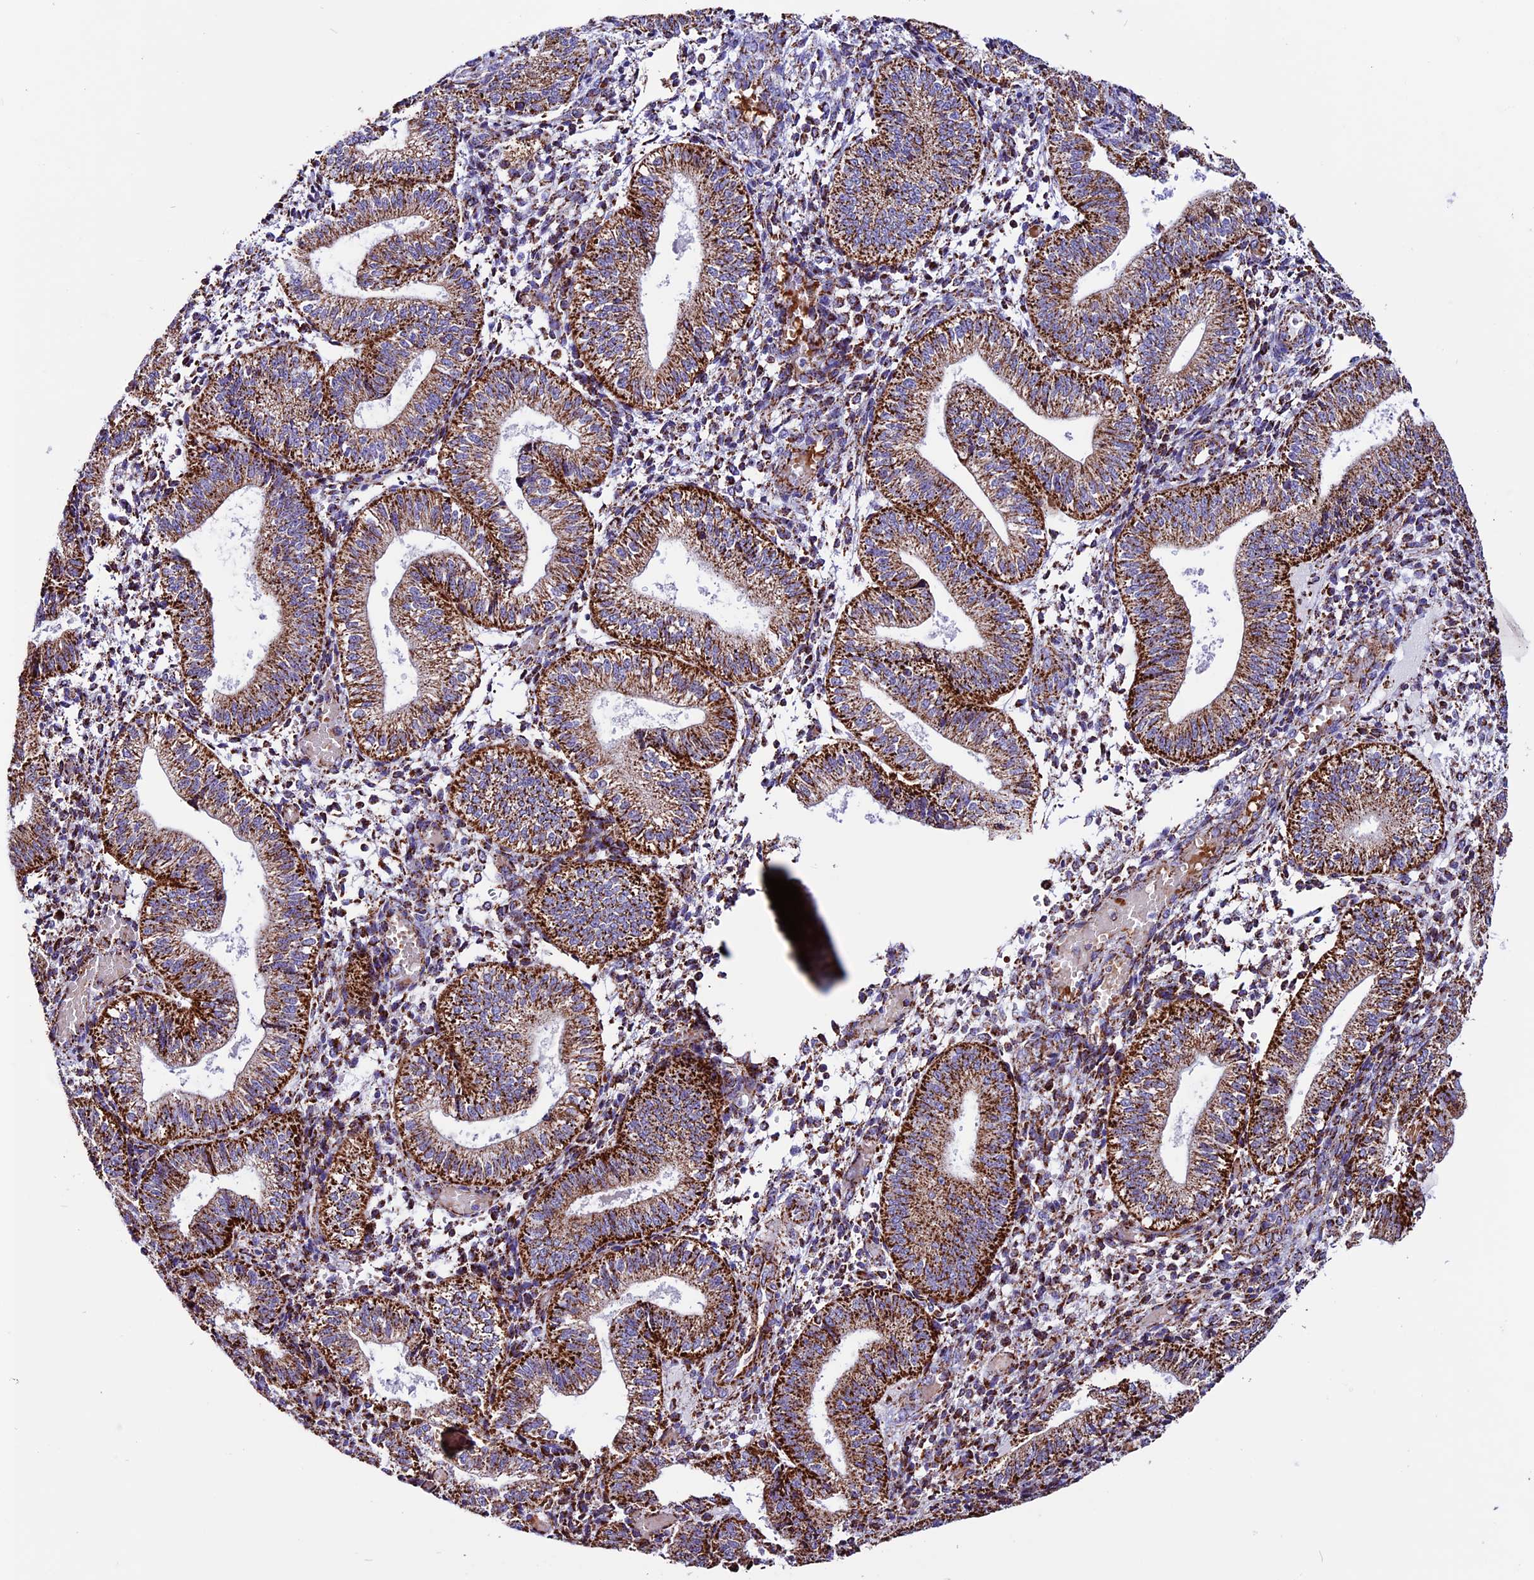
{"staining": {"intensity": "strong", "quantity": ">75%", "location": "cytoplasmic/membranous"}, "tissue": "endometrium", "cell_type": "Cells in endometrial stroma", "image_type": "normal", "snomed": [{"axis": "morphology", "description": "Normal tissue, NOS"}, {"axis": "topography", "description": "Endometrium"}], "caption": "Protein staining shows strong cytoplasmic/membranous staining in about >75% of cells in endometrial stroma in benign endometrium. (IHC, brightfield microscopy, high magnification).", "gene": "CX3CL1", "patient": {"sex": "female", "age": 34}}